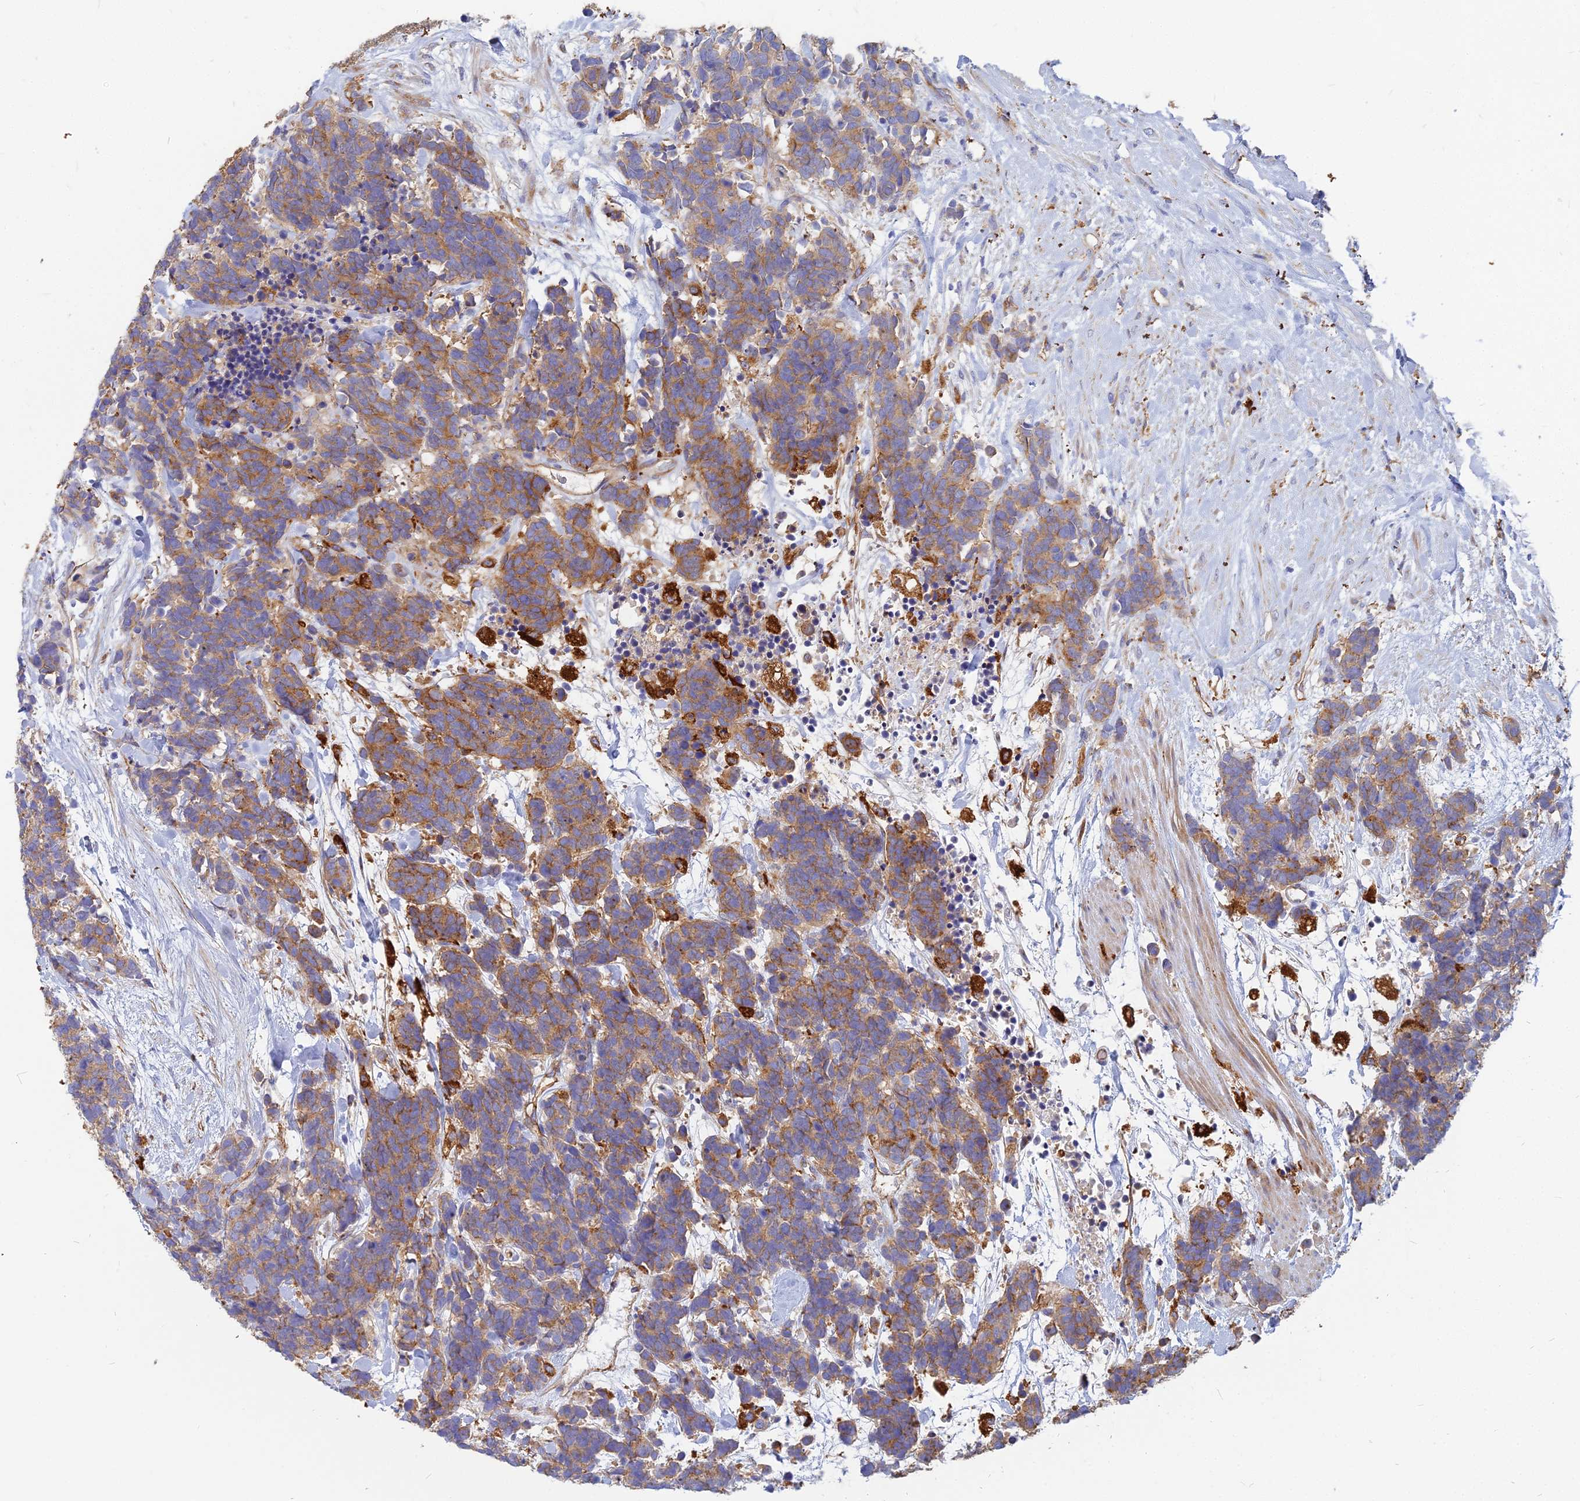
{"staining": {"intensity": "moderate", "quantity": ">75%", "location": "cytoplasmic/membranous"}, "tissue": "carcinoid", "cell_type": "Tumor cells", "image_type": "cancer", "snomed": [{"axis": "morphology", "description": "Carcinoma, NOS"}, {"axis": "morphology", "description": "Carcinoid, malignant, NOS"}, {"axis": "topography", "description": "Prostate"}], "caption": "This micrograph shows IHC staining of human carcinoma, with medium moderate cytoplasmic/membranous staining in approximately >75% of tumor cells.", "gene": "VAT1", "patient": {"sex": "male", "age": 57}}